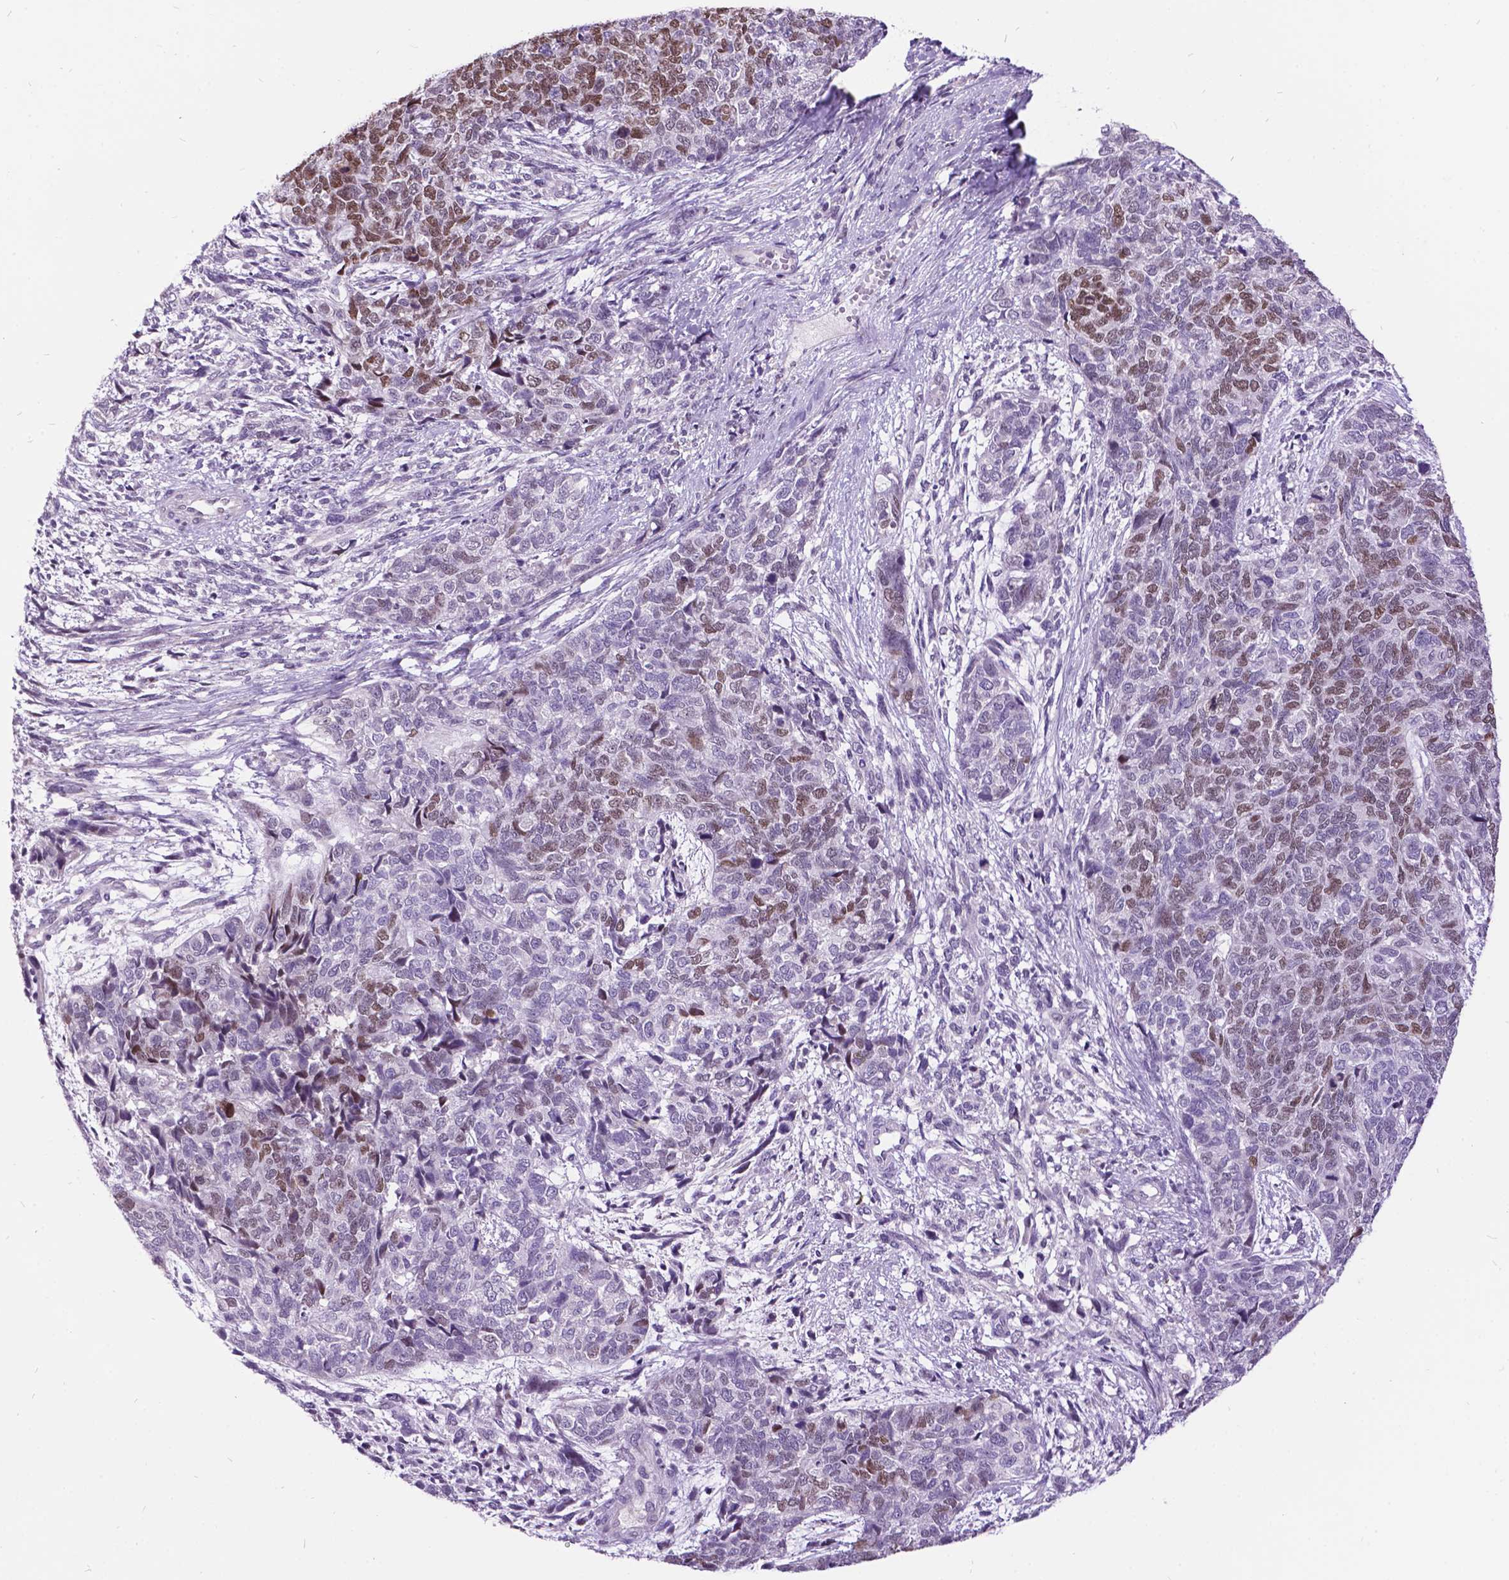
{"staining": {"intensity": "moderate", "quantity": "<25%", "location": "nuclear"}, "tissue": "cervical cancer", "cell_type": "Tumor cells", "image_type": "cancer", "snomed": [{"axis": "morphology", "description": "Squamous cell carcinoma, NOS"}, {"axis": "topography", "description": "Cervix"}], "caption": "Immunohistochemistry image of squamous cell carcinoma (cervical) stained for a protein (brown), which shows low levels of moderate nuclear staining in about <25% of tumor cells.", "gene": "DPF3", "patient": {"sex": "female", "age": 63}}